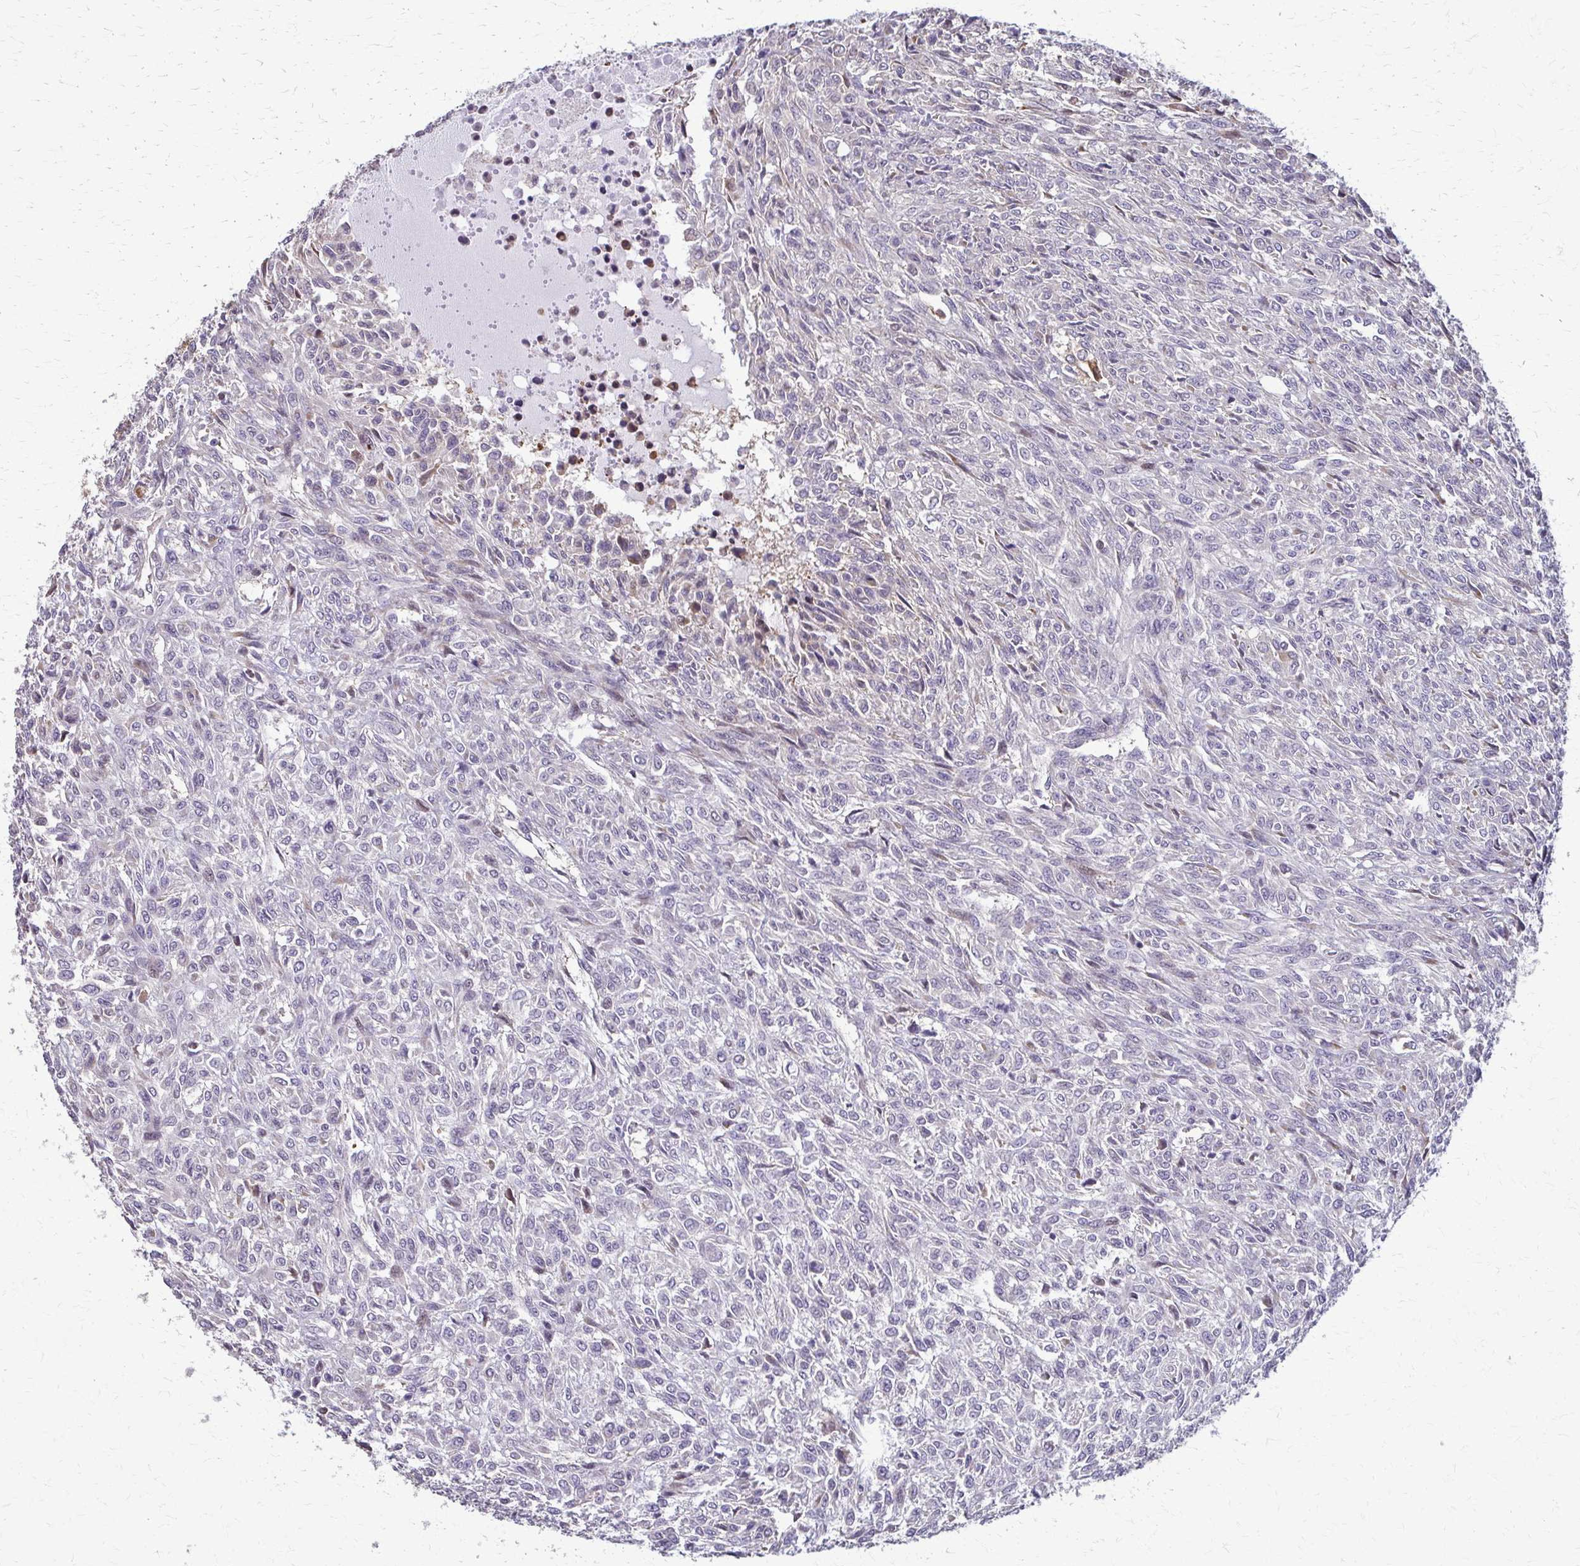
{"staining": {"intensity": "negative", "quantity": "none", "location": "none"}, "tissue": "renal cancer", "cell_type": "Tumor cells", "image_type": "cancer", "snomed": [{"axis": "morphology", "description": "Adenocarcinoma, NOS"}, {"axis": "topography", "description": "Kidney"}], "caption": "Immunohistochemistry (IHC) image of neoplastic tissue: human renal cancer (adenocarcinoma) stained with DAB displays no significant protein staining in tumor cells.", "gene": "ZNF34", "patient": {"sex": "male", "age": 58}}